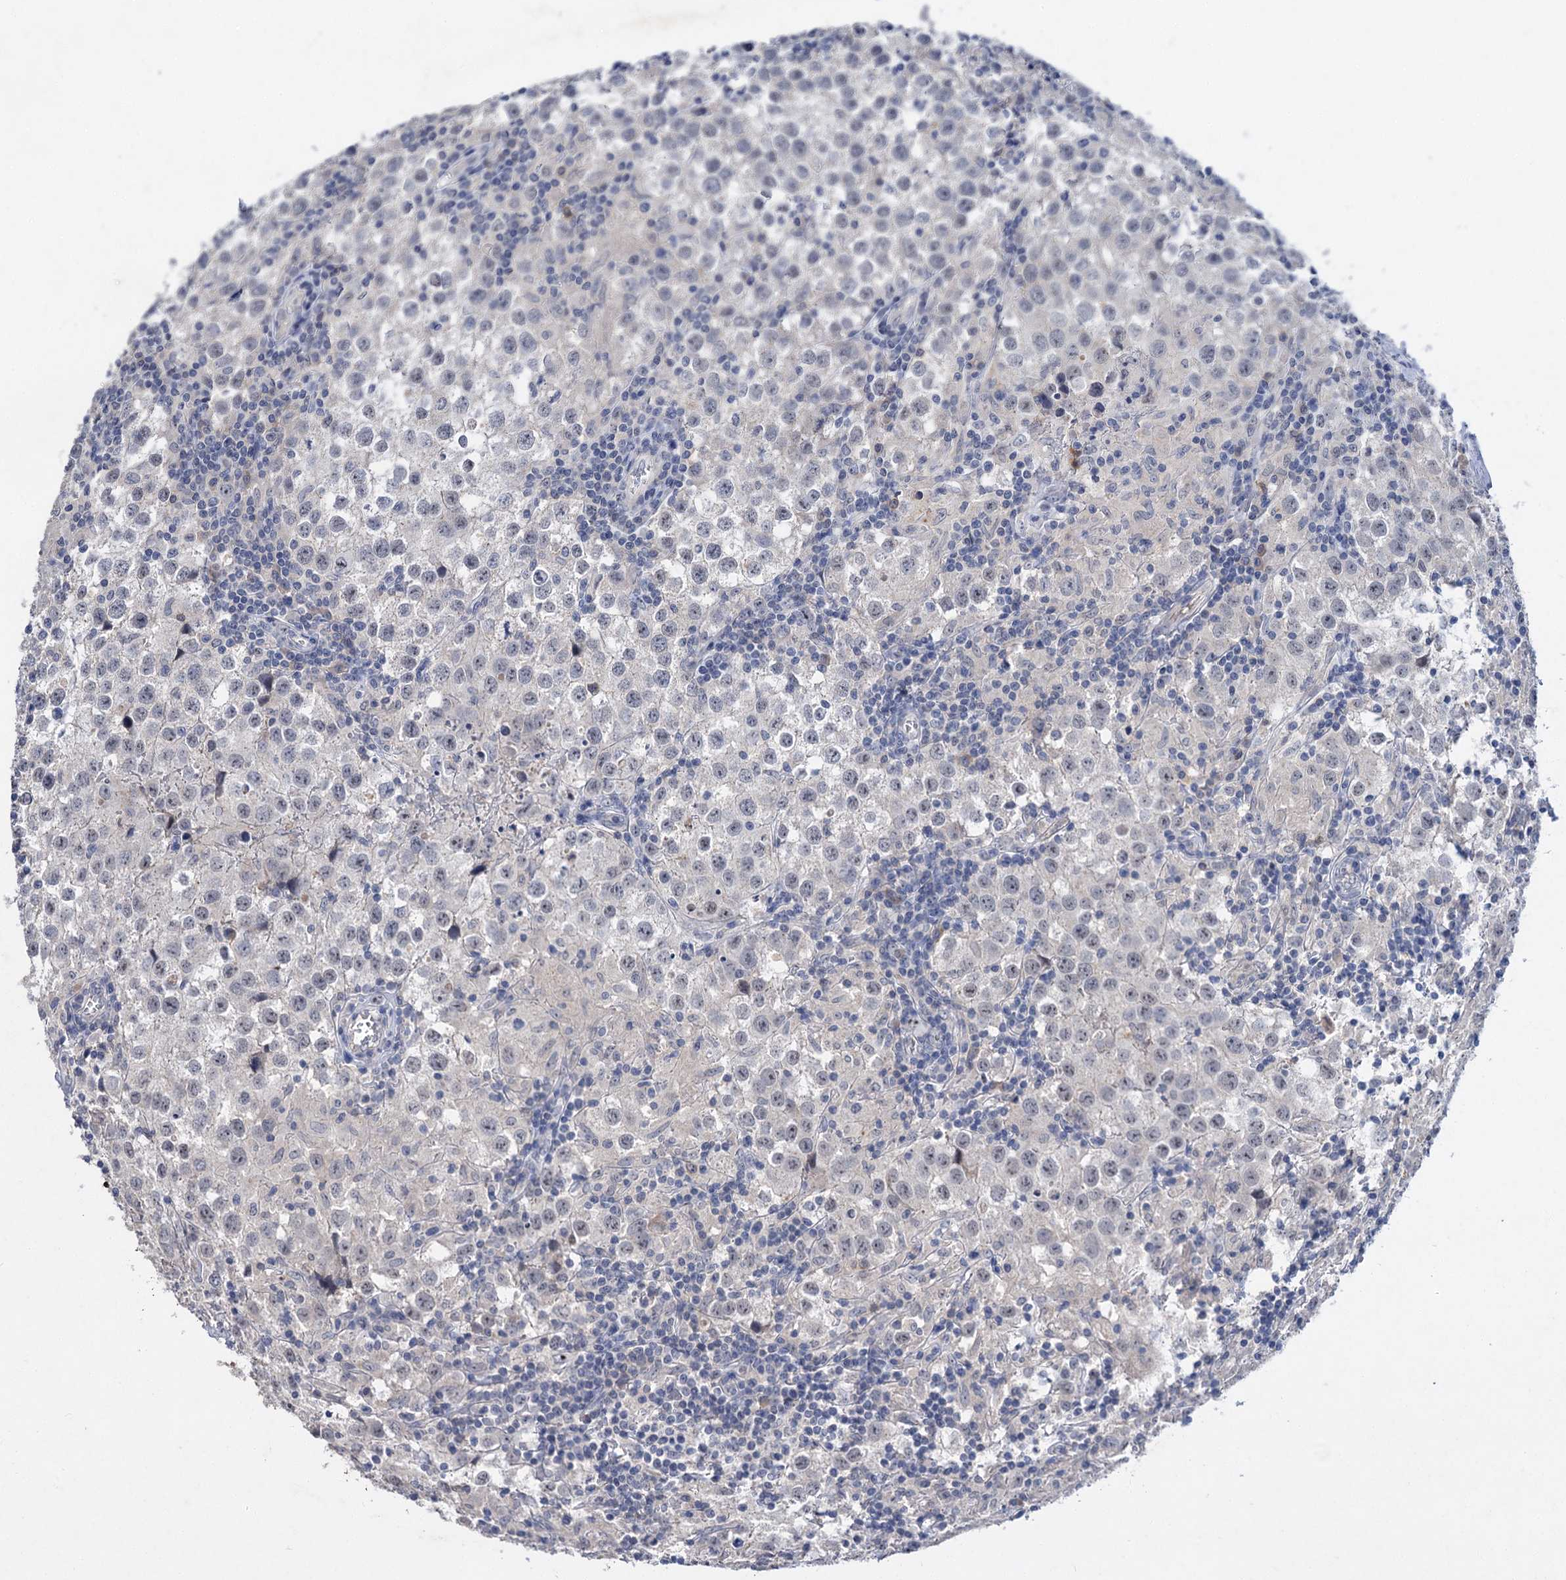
{"staining": {"intensity": "negative", "quantity": "none", "location": "none"}, "tissue": "testis cancer", "cell_type": "Tumor cells", "image_type": "cancer", "snomed": [{"axis": "morphology", "description": "Seminoma, NOS"}, {"axis": "morphology", "description": "Carcinoma, Embryonal, NOS"}, {"axis": "topography", "description": "Testis"}], "caption": "The photomicrograph shows no significant positivity in tumor cells of testis cancer (embryonal carcinoma).", "gene": "ATP4A", "patient": {"sex": "male", "age": 43}}